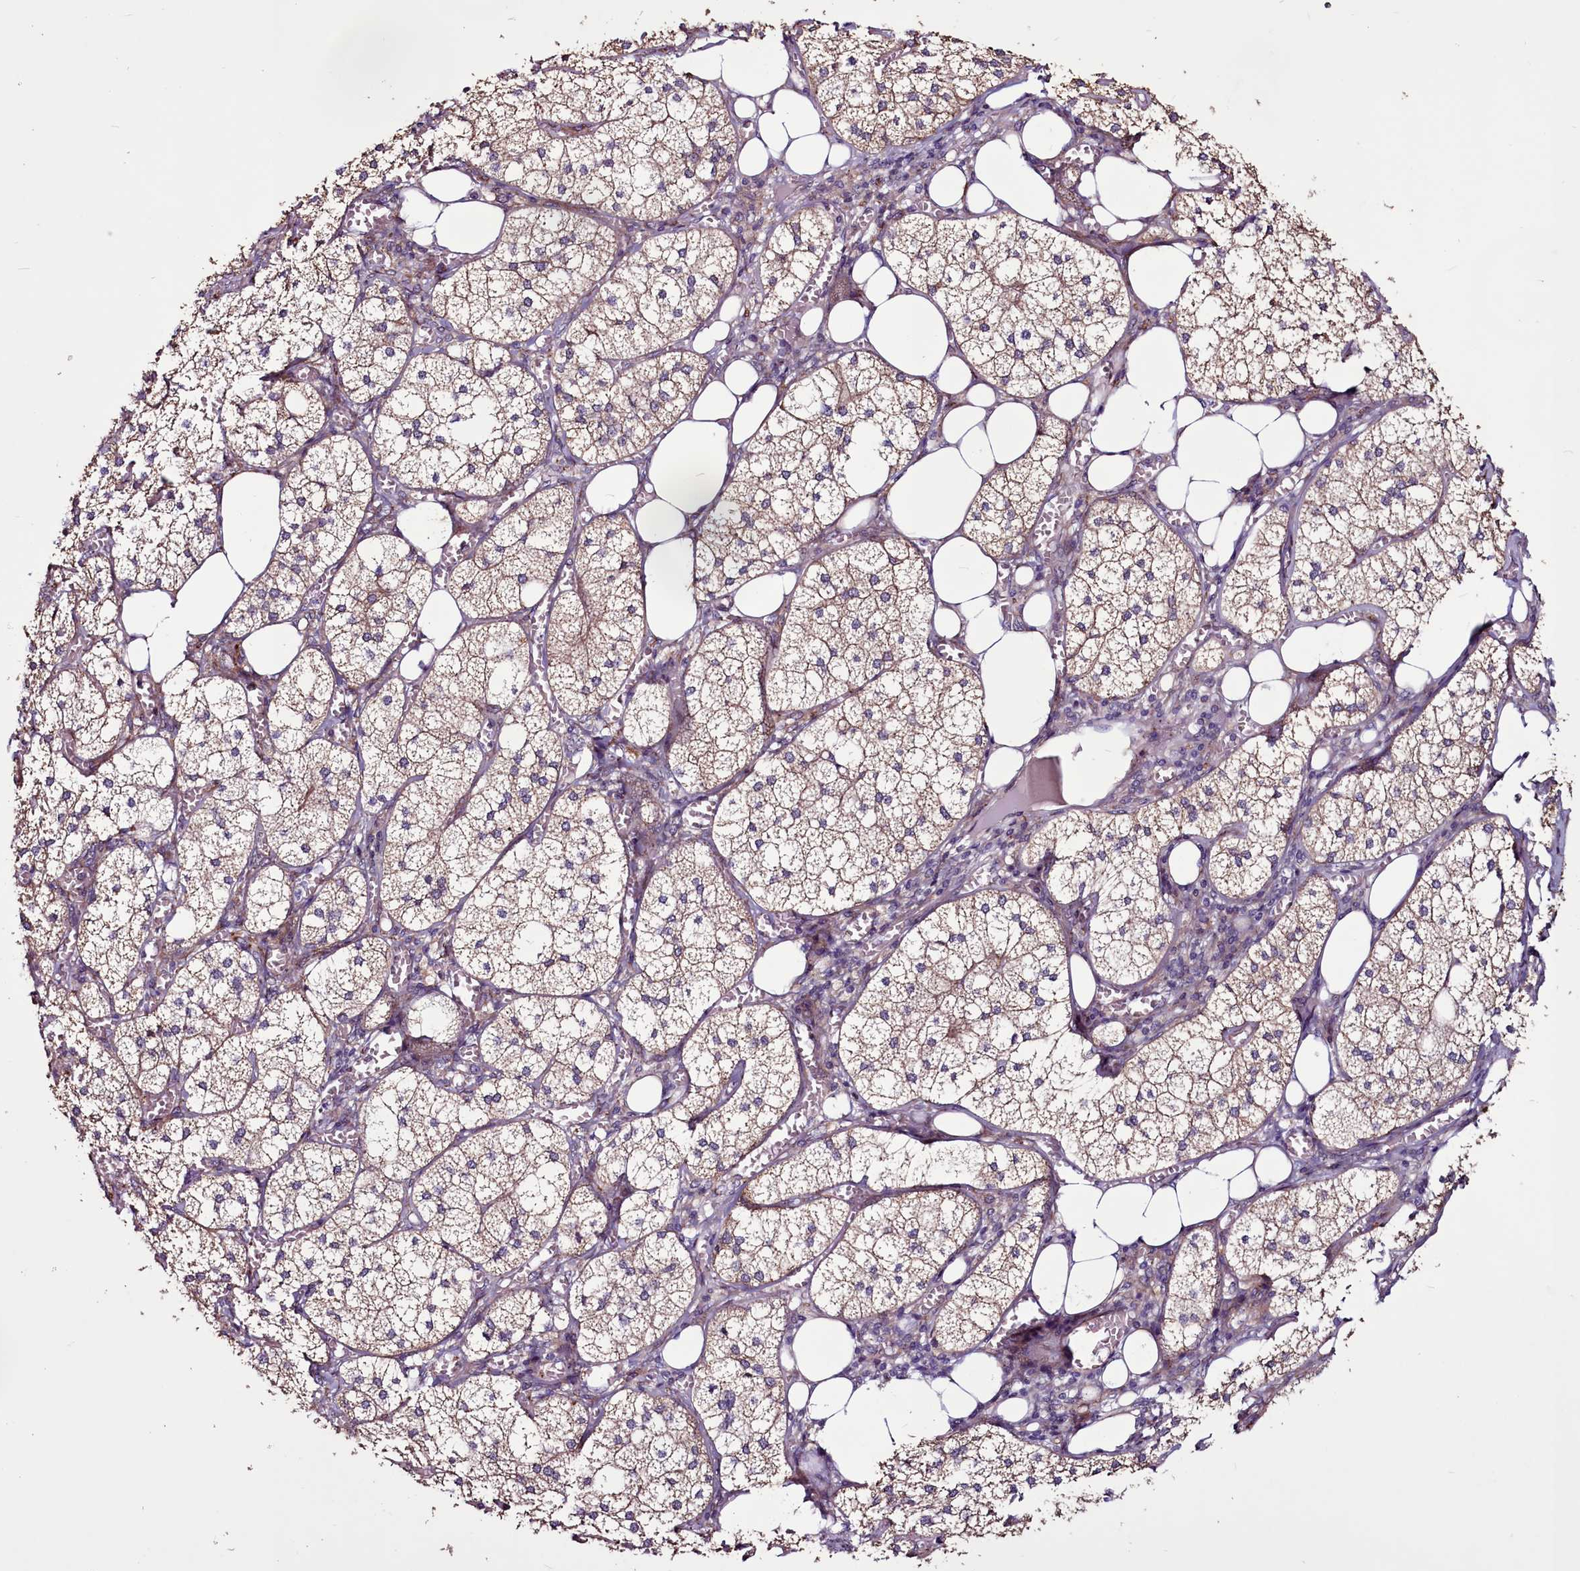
{"staining": {"intensity": "moderate", "quantity": "25%-75%", "location": "cytoplasmic/membranous"}, "tissue": "adrenal gland", "cell_type": "Glandular cells", "image_type": "normal", "snomed": [{"axis": "morphology", "description": "Normal tissue, NOS"}, {"axis": "topography", "description": "Adrenal gland"}], "caption": "High-power microscopy captured an immunohistochemistry photomicrograph of unremarkable adrenal gland, revealing moderate cytoplasmic/membranous expression in about 25%-75% of glandular cells. Using DAB (3,3'-diaminobenzidine) (brown) and hematoxylin (blue) stains, captured at high magnification using brightfield microscopy.", "gene": "MCRIP1", "patient": {"sex": "female", "age": 61}}